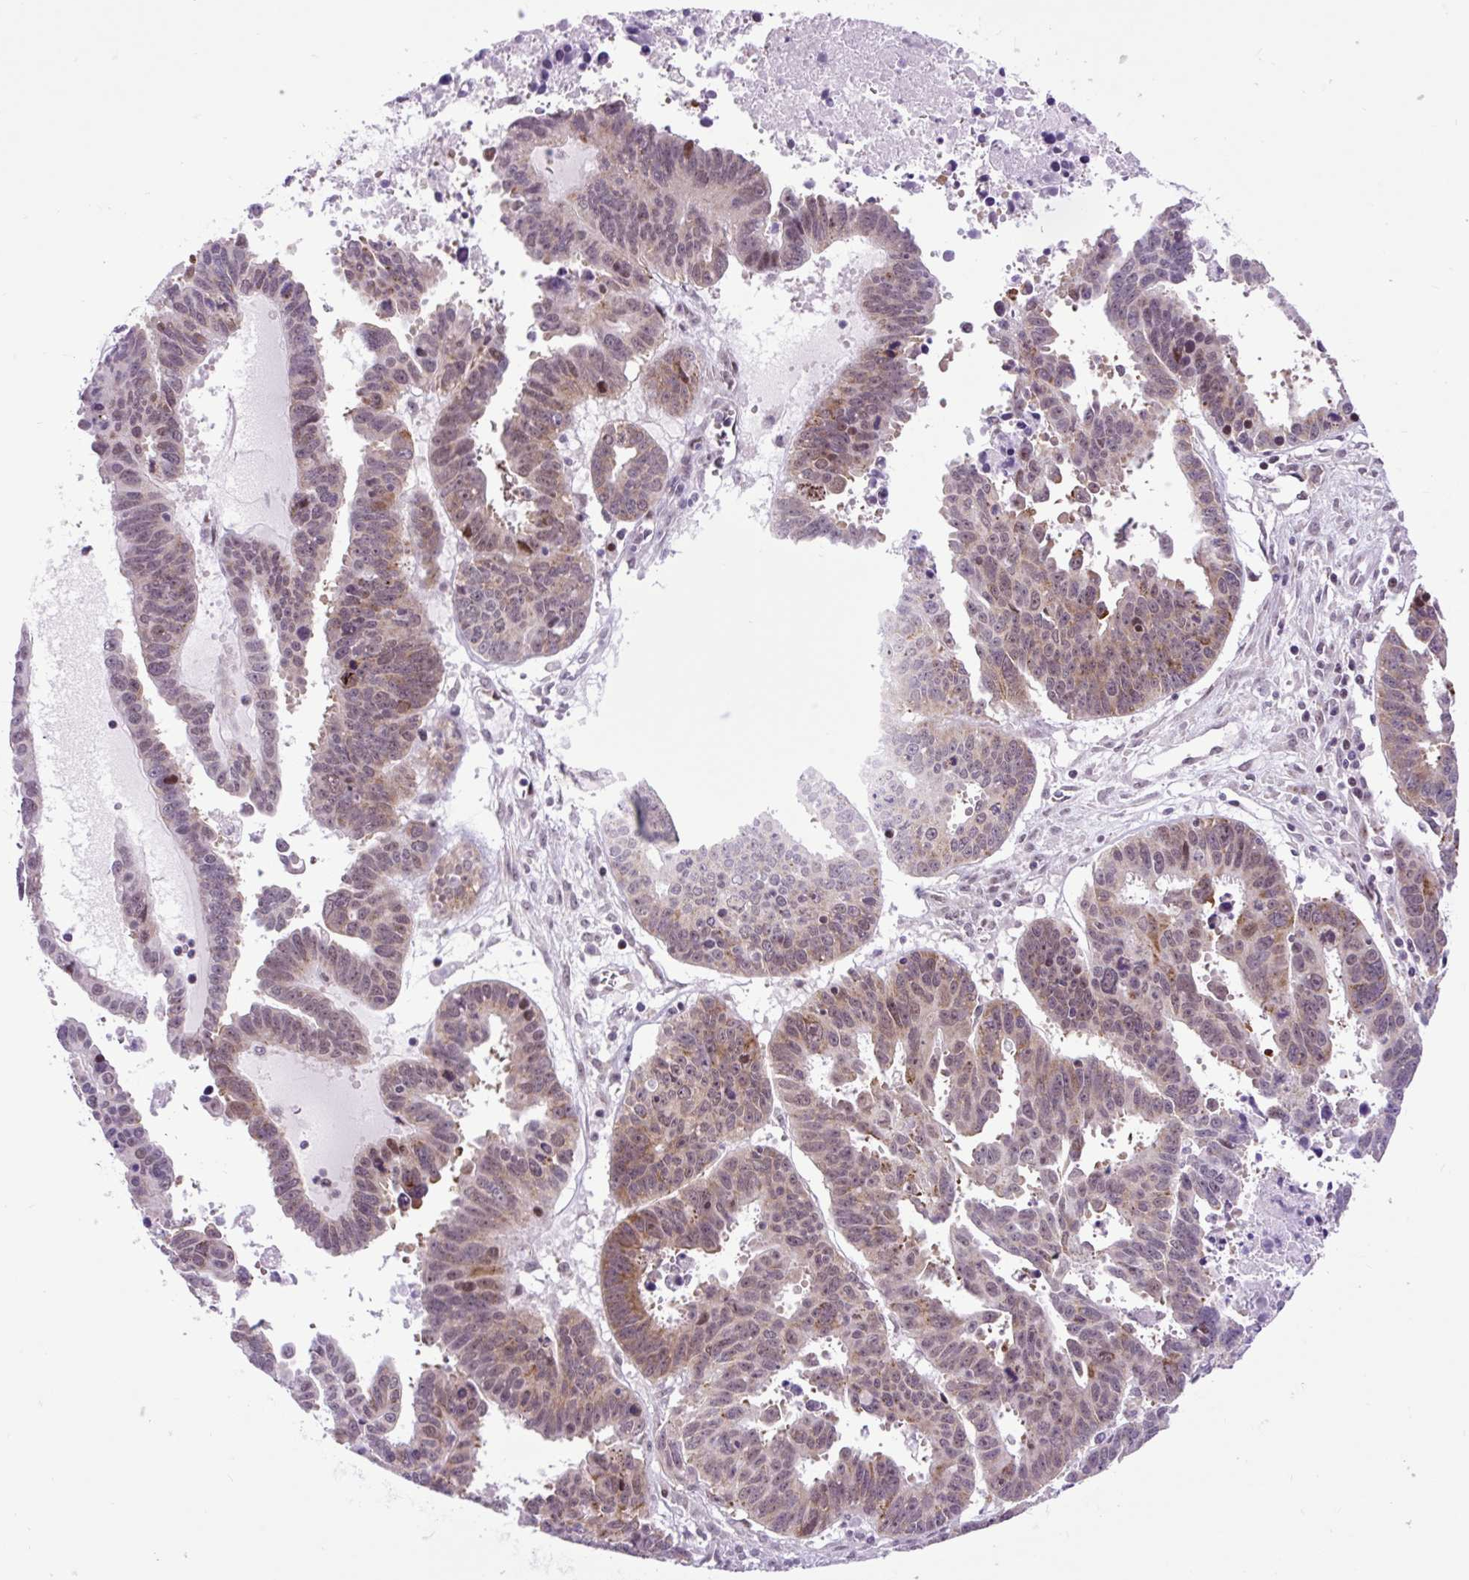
{"staining": {"intensity": "moderate", "quantity": "25%-75%", "location": "cytoplasmic/membranous"}, "tissue": "ovarian cancer", "cell_type": "Tumor cells", "image_type": "cancer", "snomed": [{"axis": "morphology", "description": "Carcinoma, endometroid"}, {"axis": "morphology", "description": "Cystadenocarcinoma, serous, NOS"}, {"axis": "topography", "description": "Ovary"}], "caption": "Protein expression analysis of ovarian cancer (serous cystadenocarcinoma) exhibits moderate cytoplasmic/membranous positivity in approximately 25%-75% of tumor cells. (brown staining indicates protein expression, while blue staining denotes nuclei).", "gene": "CLK2", "patient": {"sex": "female", "age": 45}}